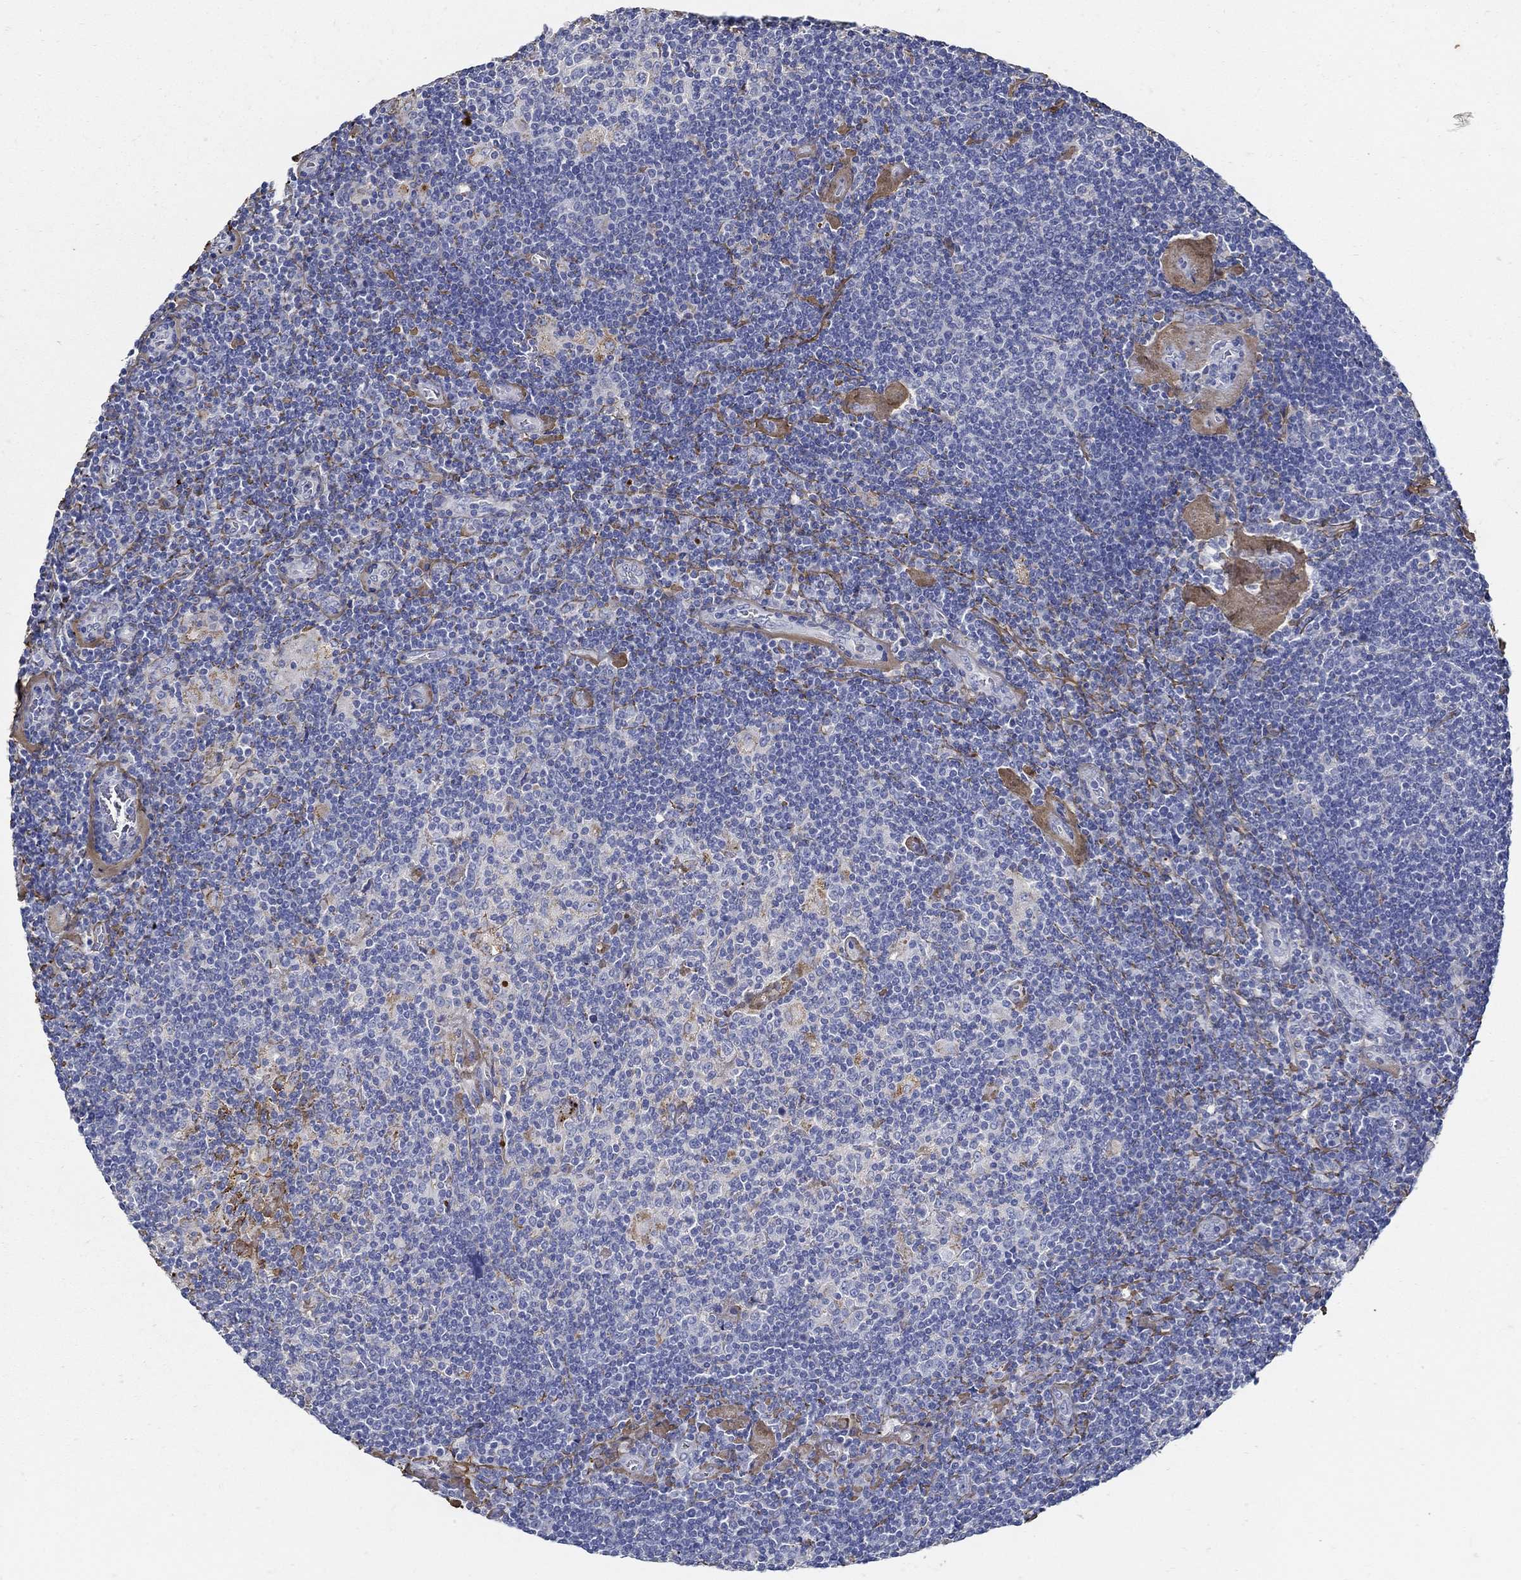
{"staining": {"intensity": "negative", "quantity": "none", "location": "none"}, "tissue": "lymphoma", "cell_type": "Tumor cells", "image_type": "cancer", "snomed": [{"axis": "morphology", "description": "Hodgkin's disease, NOS"}, {"axis": "topography", "description": "Lymph node"}], "caption": "This is a micrograph of IHC staining of Hodgkin's disease, which shows no staining in tumor cells.", "gene": "TGFBI", "patient": {"sex": "male", "age": 40}}